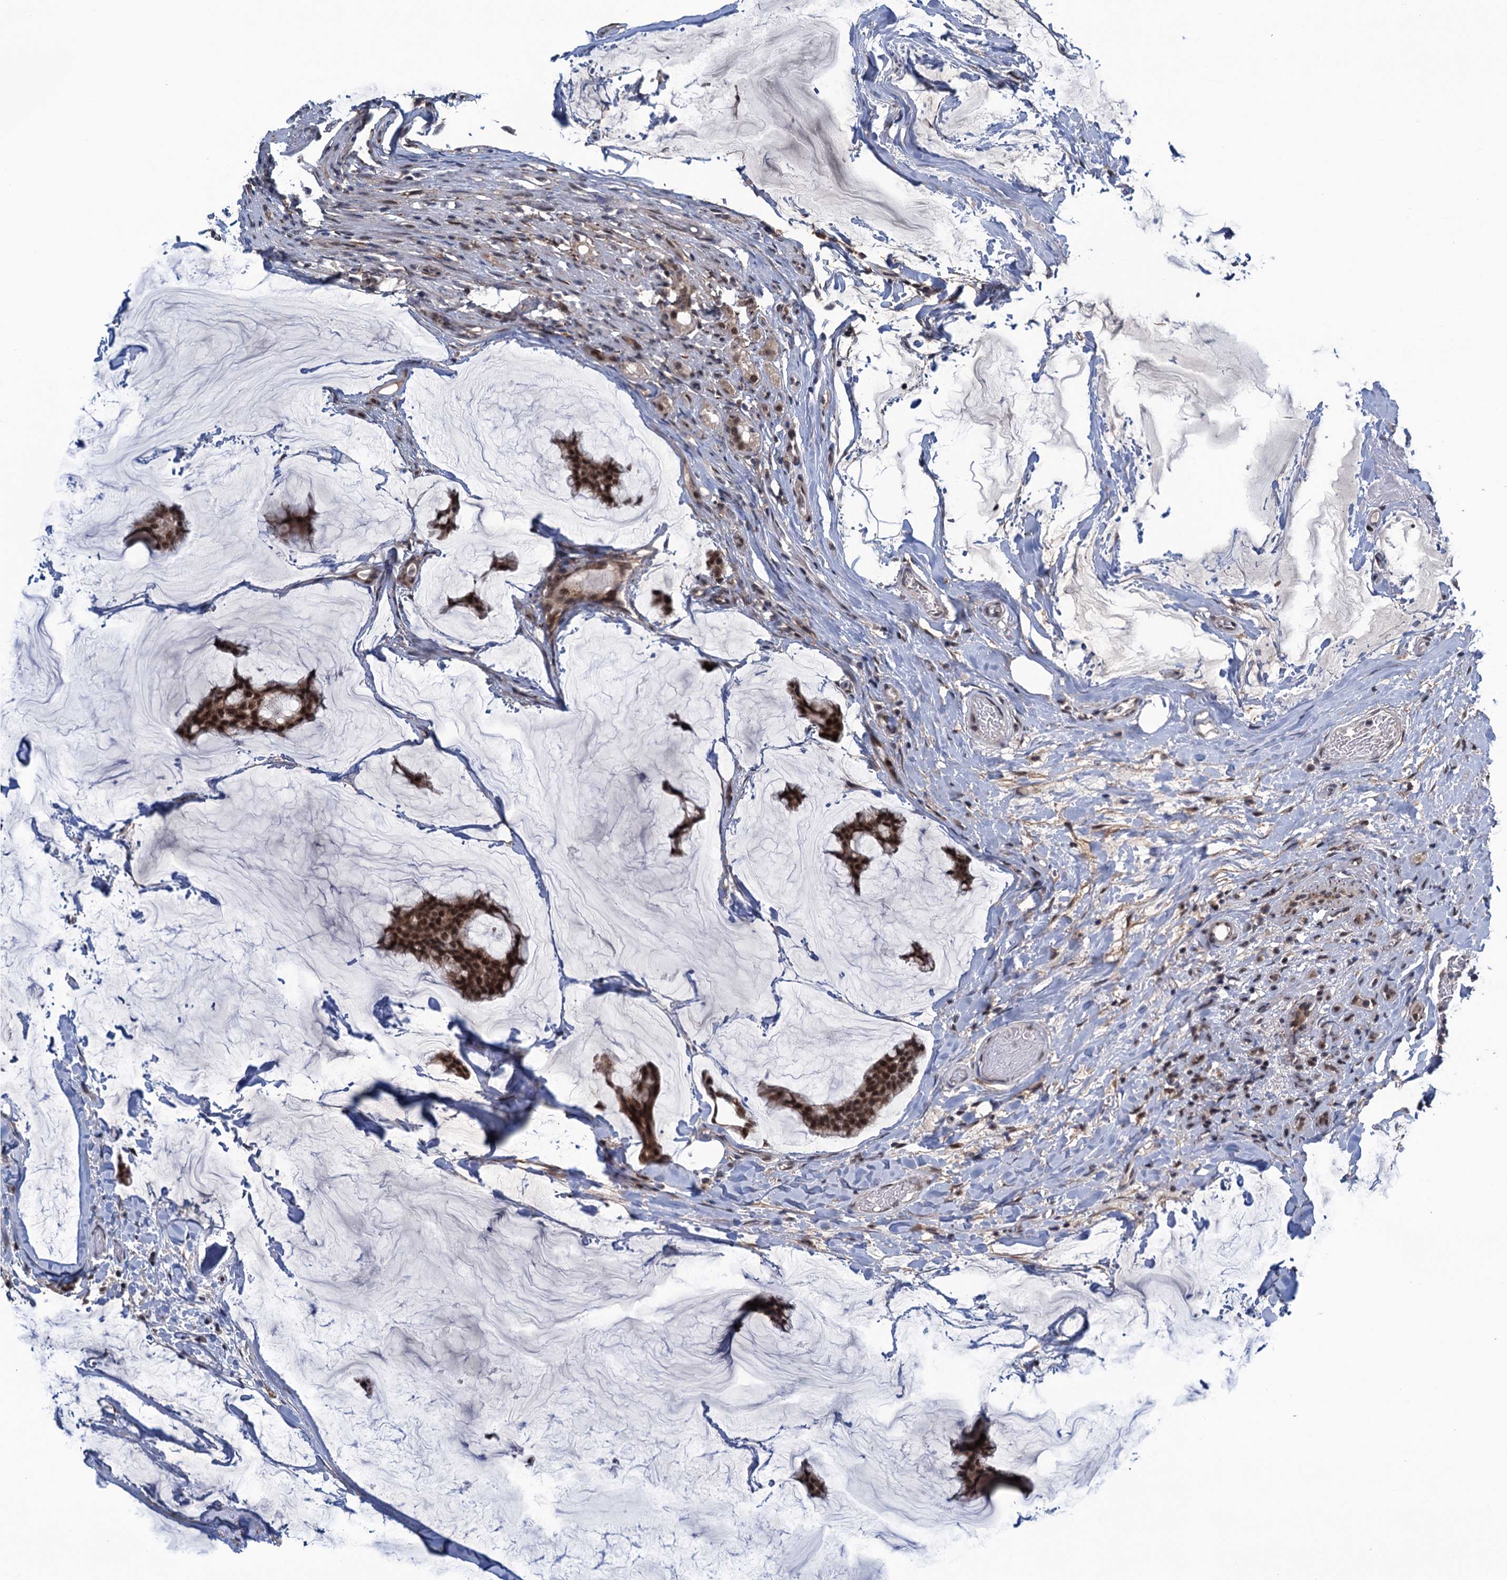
{"staining": {"intensity": "strong", "quantity": ">75%", "location": "nuclear"}, "tissue": "breast cancer", "cell_type": "Tumor cells", "image_type": "cancer", "snomed": [{"axis": "morphology", "description": "Duct carcinoma"}, {"axis": "topography", "description": "Breast"}], "caption": "Infiltrating ductal carcinoma (breast) tissue displays strong nuclear expression in approximately >75% of tumor cells", "gene": "SAE1", "patient": {"sex": "female", "age": 93}}